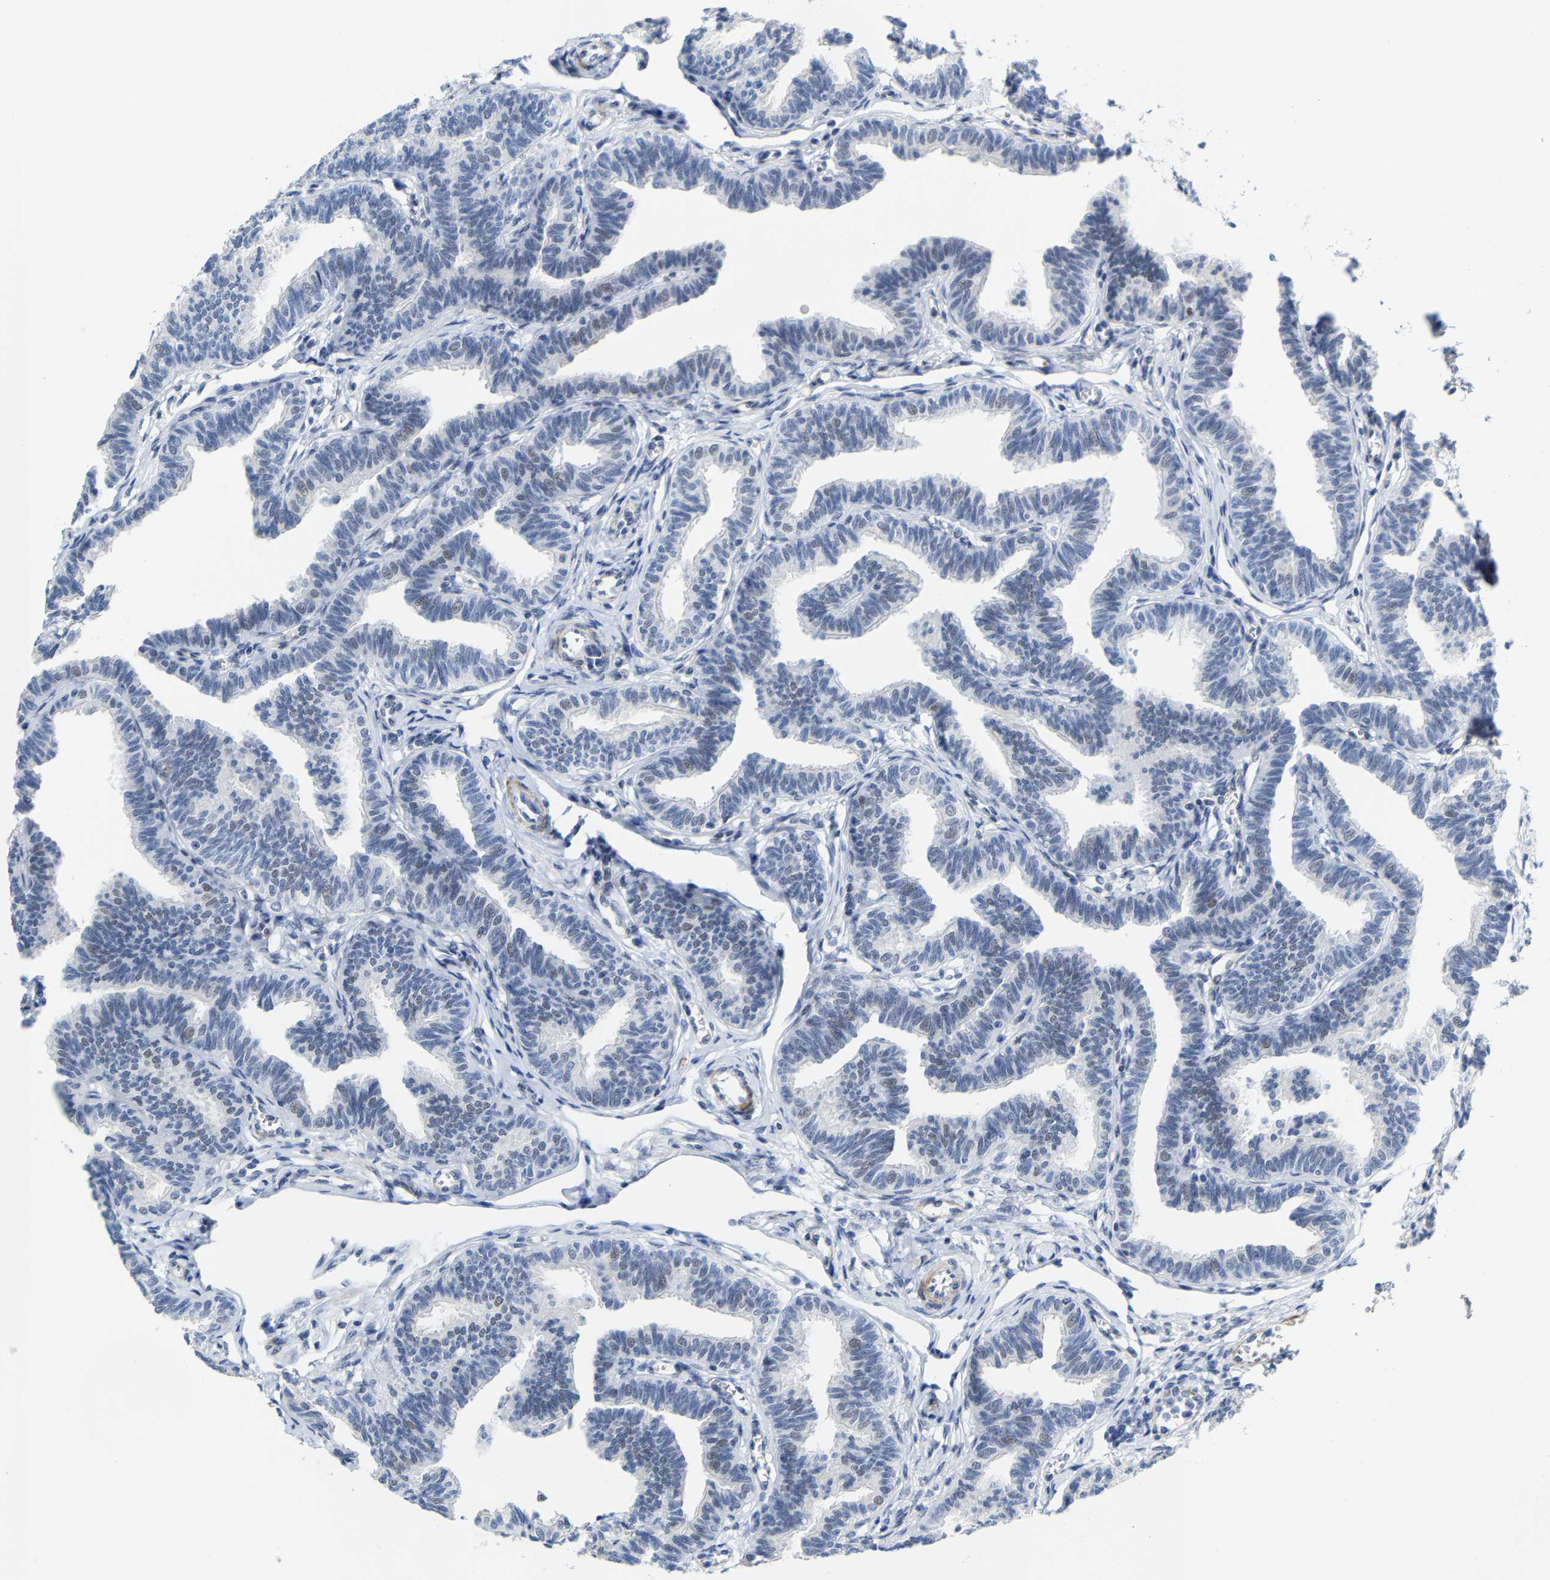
{"staining": {"intensity": "moderate", "quantity": "<25%", "location": "nuclear"}, "tissue": "fallopian tube", "cell_type": "Glandular cells", "image_type": "normal", "snomed": [{"axis": "morphology", "description": "Normal tissue, NOS"}, {"axis": "topography", "description": "Fallopian tube"}, {"axis": "topography", "description": "Ovary"}], "caption": "Immunohistochemical staining of unremarkable human fallopian tube exhibits <25% levels of moderate nuclear protein positivity in about <25% of glandular cells. Nuclei are stained in blue.", "gene": "FAM180A", "patient": {"sex": "female", "age": 23}}